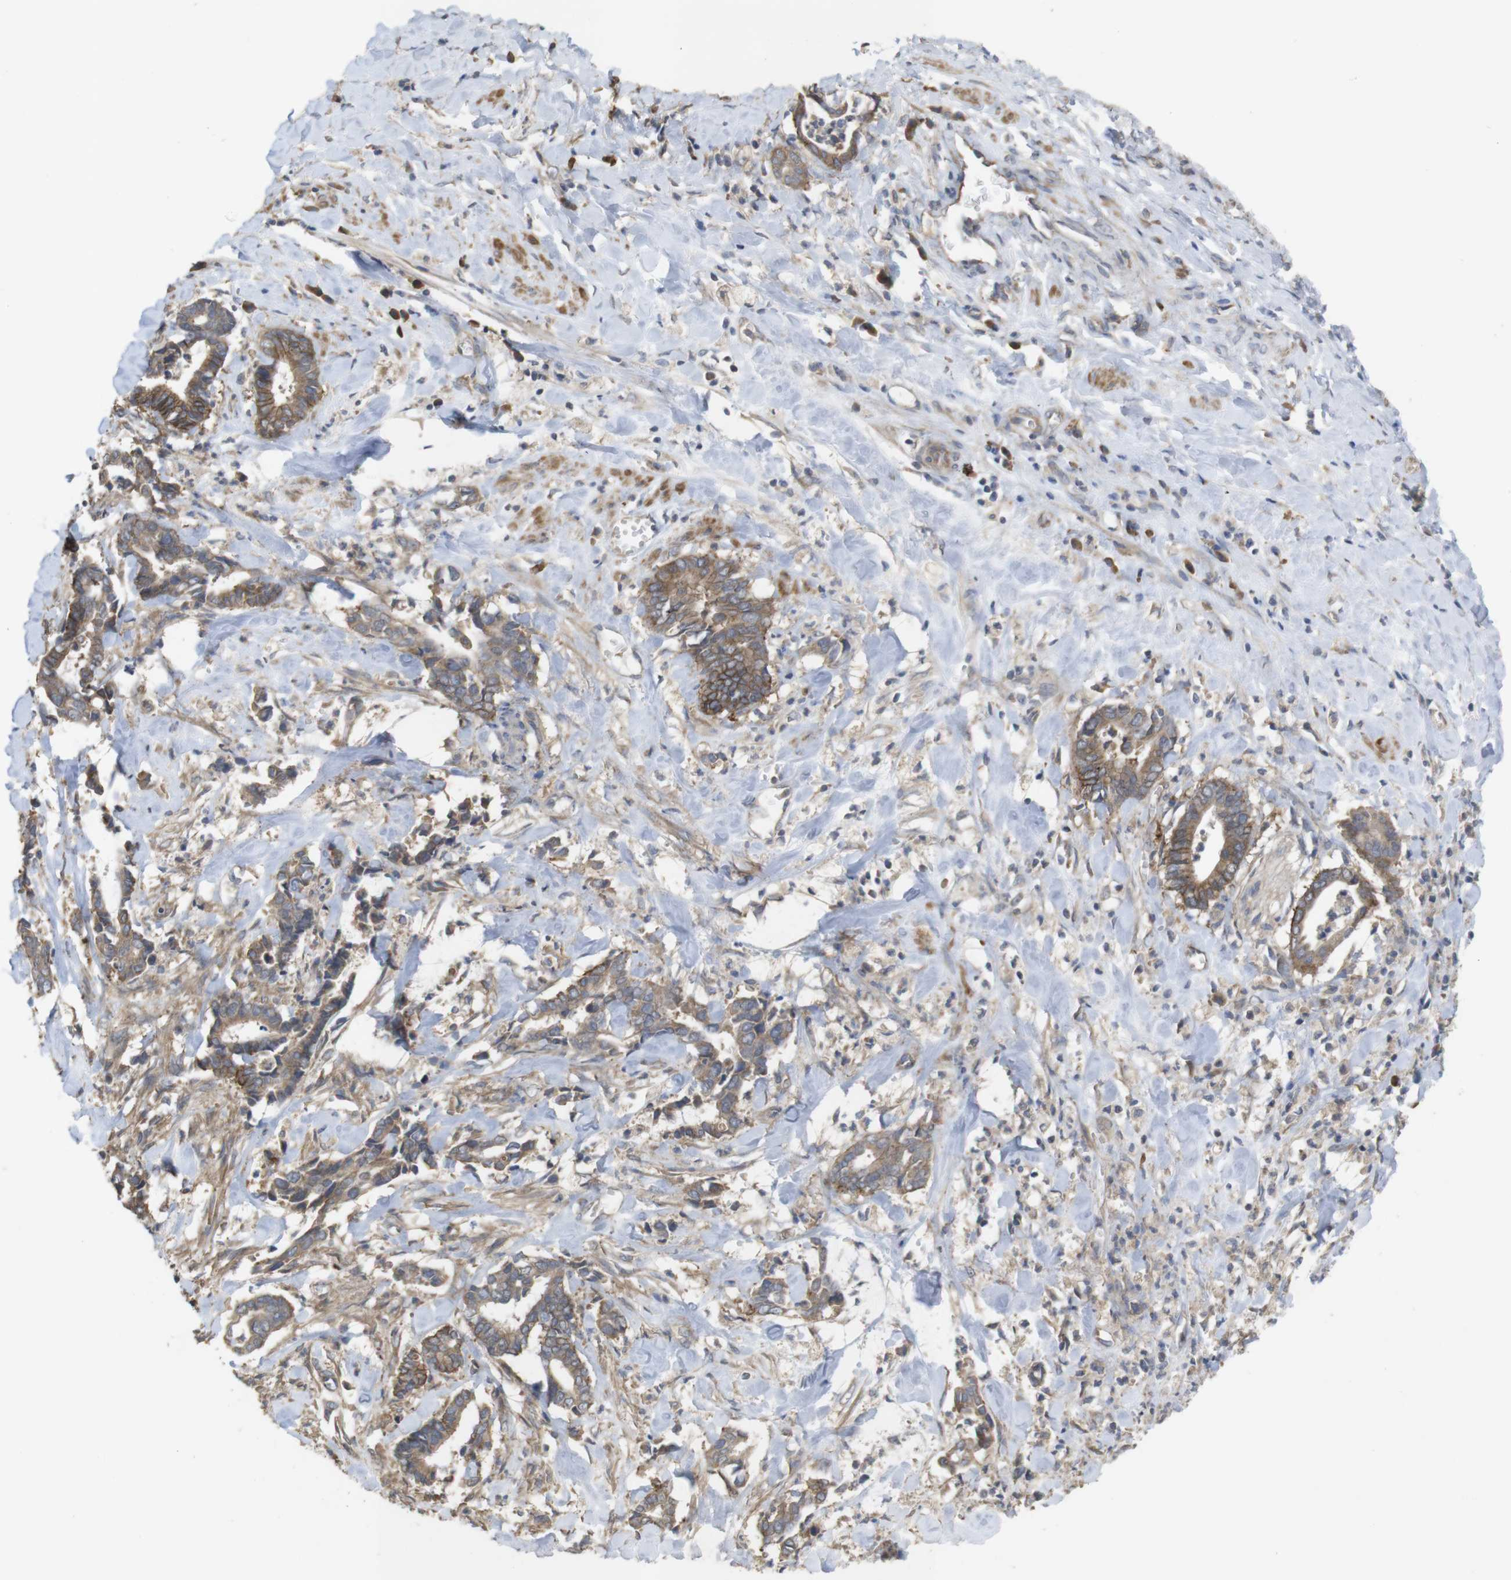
{"staining": {"intensity": "moderate", "quantity": ">75%", "location": "cytoplasmic/membranous"}, "tissue": "cervical cancer", "cell_type": "Tumor cells", "image_type": "cancer", "snomed": [{"axis": "morphology", "description": "Adenocarcinoma, NOS"}, {"axis": "topography", "description": "Cervix"}], "caption": "A micrograph of human cervical cancer stained for a protein displays moderate cytoplasmic/membranous brown staining in tumor cells.", "gene": "KCNS3", "patient": {"sex": "female", "age": 44}}